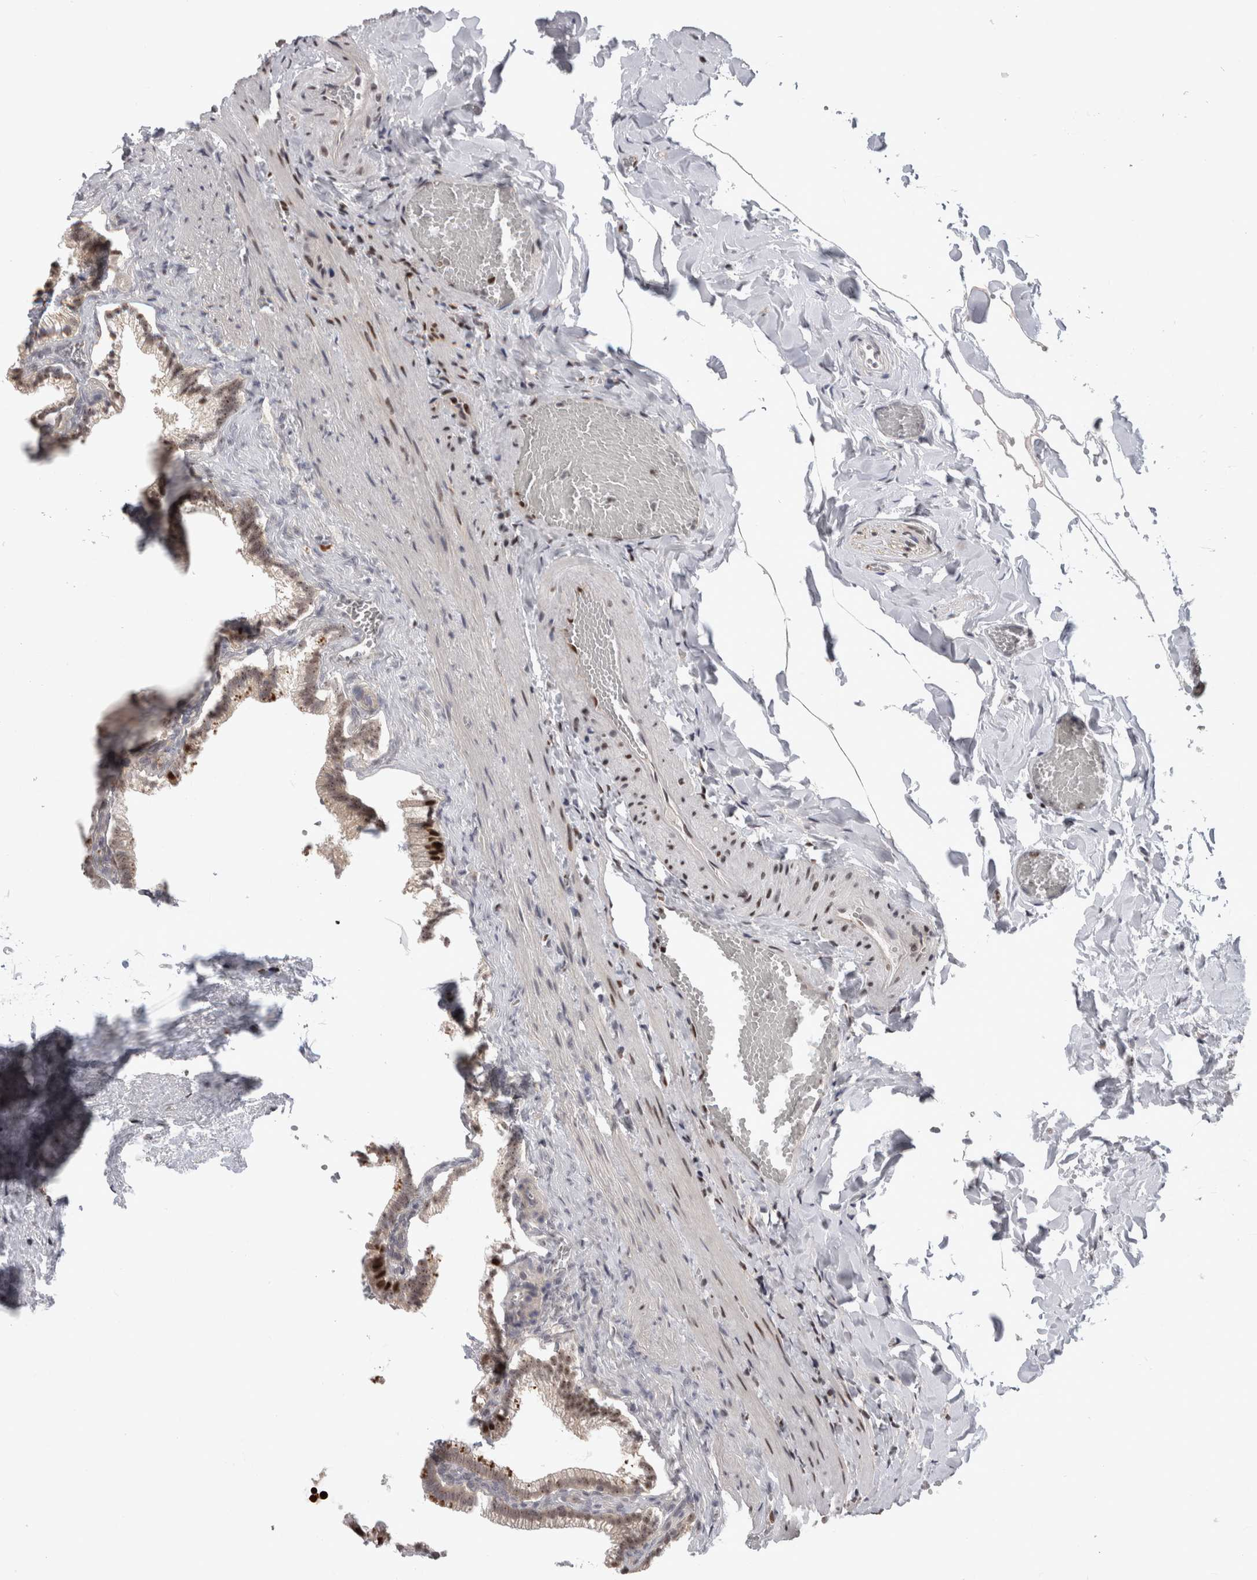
{"staining": {"intensity": "strong", "quantity": ">75%", "location": "nuclear"}, "tissue": "gallbladder", "cell_type": "Glandular cells", "image_type": "normal", "snomed": [{"axis": "morphology", "description": "Normal tissue, NOS"}, {"axis": "topography", "description": "Gallbladder"}], "caption": "This histopathology image demonstrates immunohistochemistry staining of benign gallbladder, with high strong nuclear positivity in approximately >75% of glandular cells.", "gene": "ZSCAN2", "patient": {"sex": "male", "age": 38}}